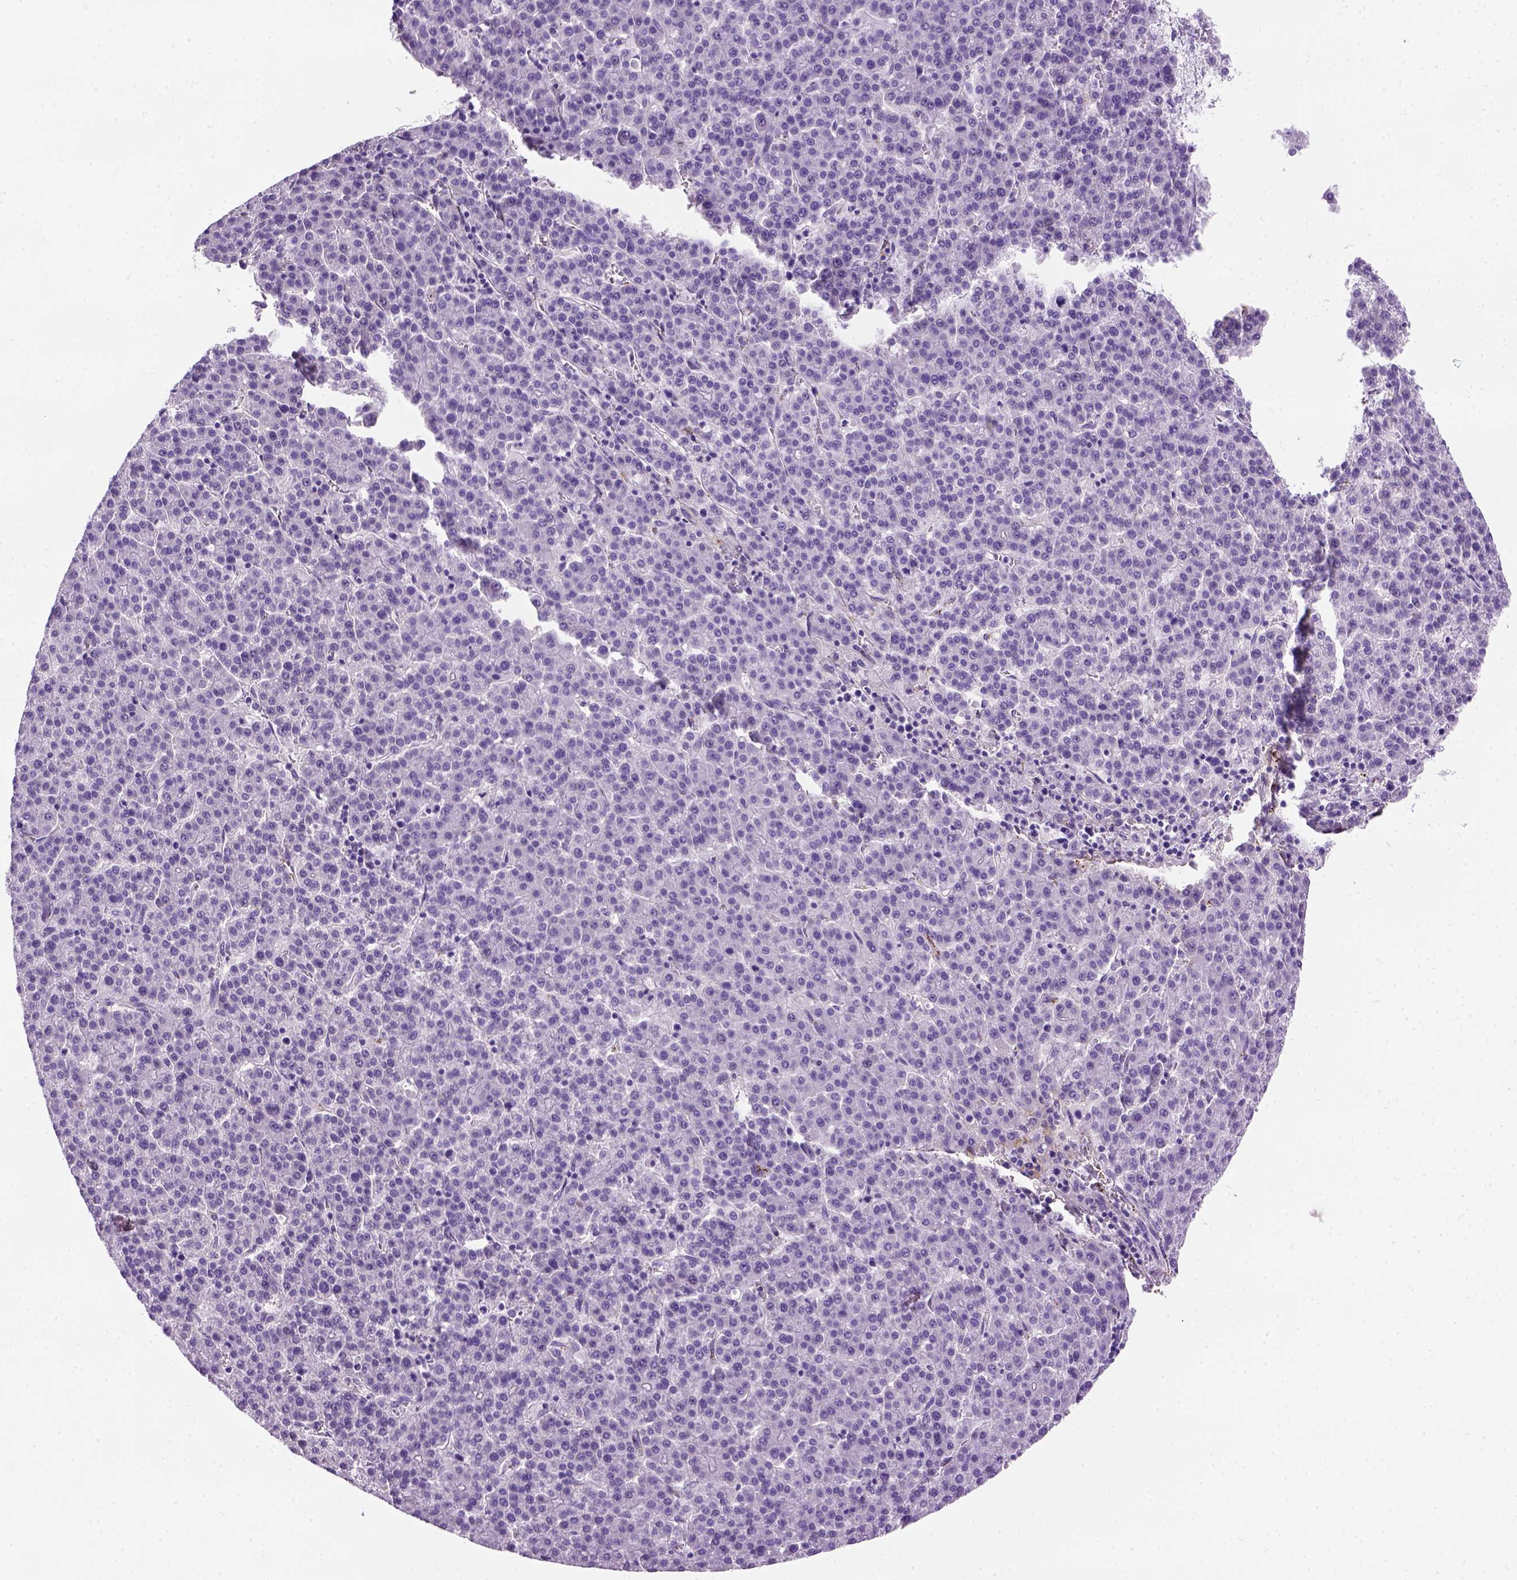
{"staining": {"intensity": "negative", "quantity": "none", "location": "none"}, "tissue": "liver cancer", "cell_type": "Tumor cells", "image_type": "cancer", "snomed": [{"axis": "morphology", "description": "Carcinoma, Hepatocellular, NOS"}, {"axis": "topography", "description": "Liver"}], "caption": "Immunohistochemistry (IHC) micrograph of human hepatocellular carcinoma (liver) stained for a protein (brown), which shows no staining in tumor cells. The staining is performed using DAB (3,3'-diaminobenzidine) brown chromogen with nuclei counter-stained in using hematoxylin.", "gene": "VWF", "patient": {"sex": "female", "age": 58}}